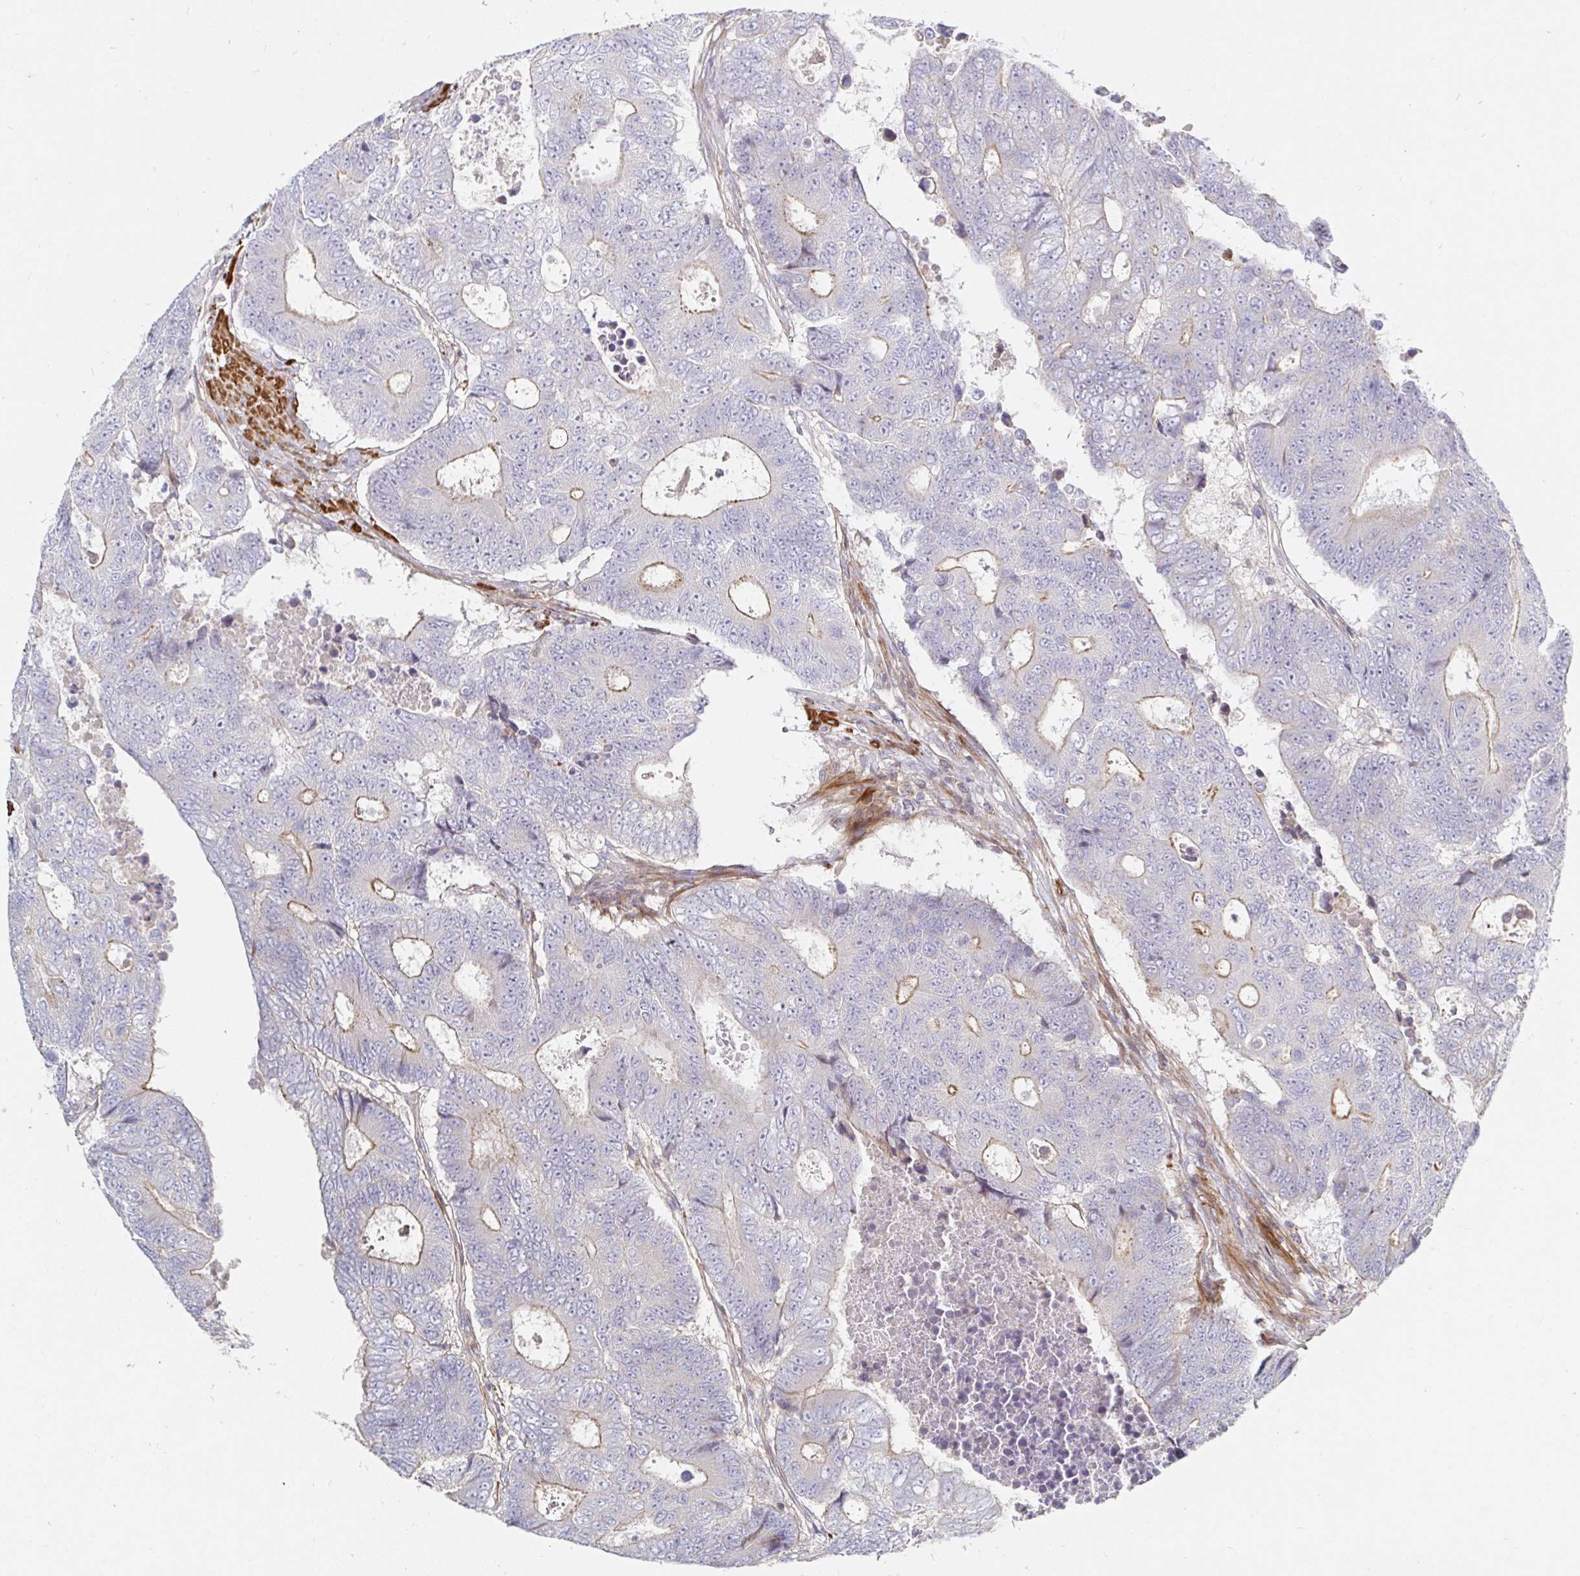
{"staining": {"intensity": "weak", "quantity": "25%-75%", "location": "cytoplasmic/membranous"}, "tissue": "colorectal cancer", "cell_type": "Tumor cells", "image_type": "cancer", "snomed": [{"axis": "morphology", "description": "Adenocarcinoma, NOS"}, {"axis": "topography", "description": "Colon"}], "caption": "This photomicrograph shows immunohistochemistry staining of human adenocarcinoma (colorectal), with low weak cytoplasmic/membranous expression in about 25%-75% of tumor cells.", "gene": "SSH2", "patient": {"sex": "female", "age": 48}}